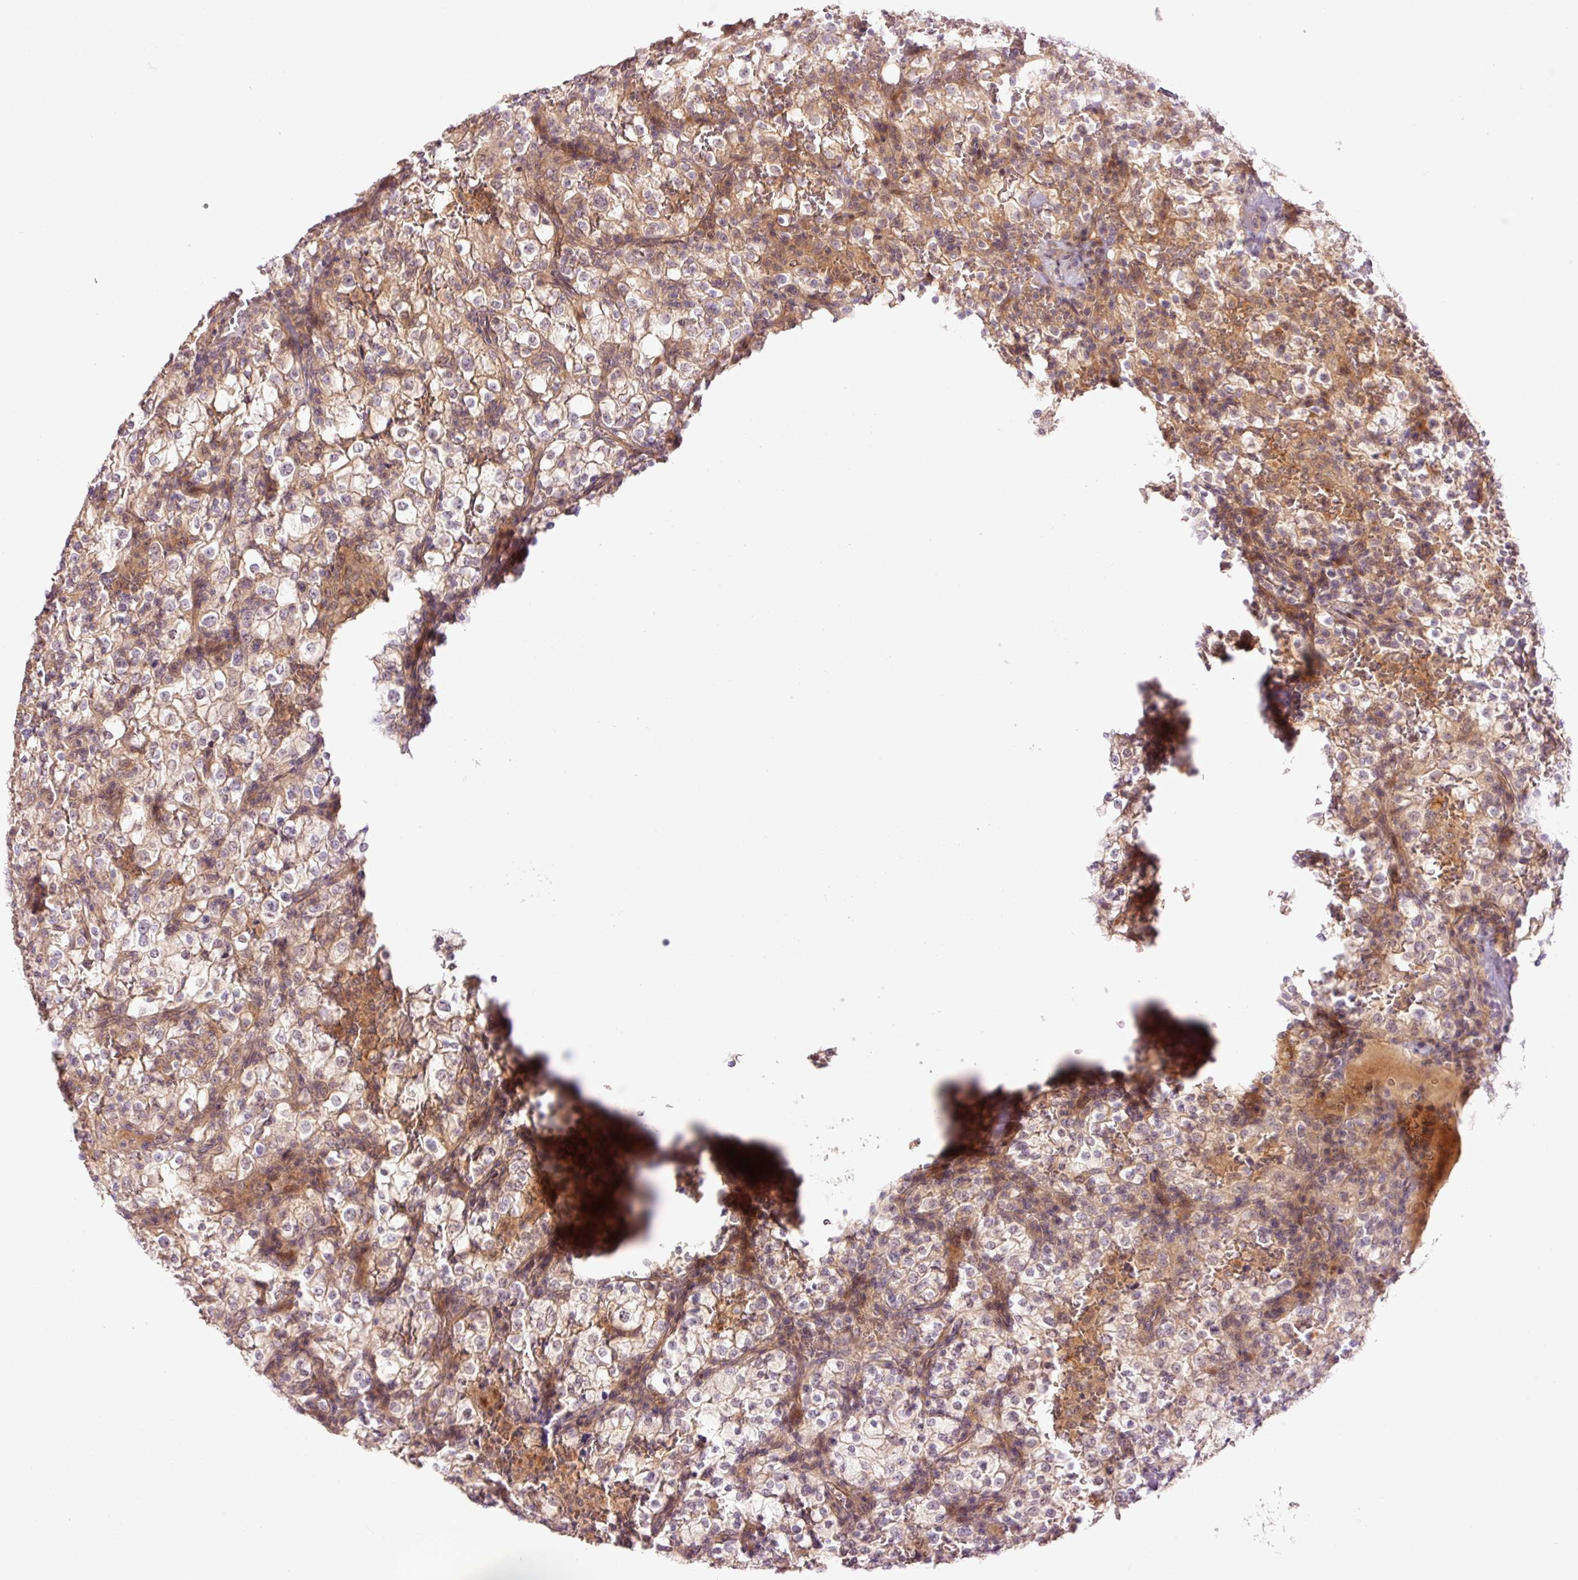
{"staining": {"intensity": "weak", "quantity": "25%-75%", "location": "cytoplasmic/membranous"}, "tissue": "renal cancer", "cell_type": "Tumor cells", "image_type": "cancer", "snomed": [{"axis": "morphology", "description": "Adenocarcinoma, NOS"}, {"axis": "topography", "description": "Kidney"}], "caption": "Immunohistochemical staining of human adenocarcinoma (renal) exhibits low levels of weak cytoplasmic/membranous expression in approximately 25%-75% of tumor cells.", "gene": "SLC29A3", "patient": {"sex": "female", "age": 74}}